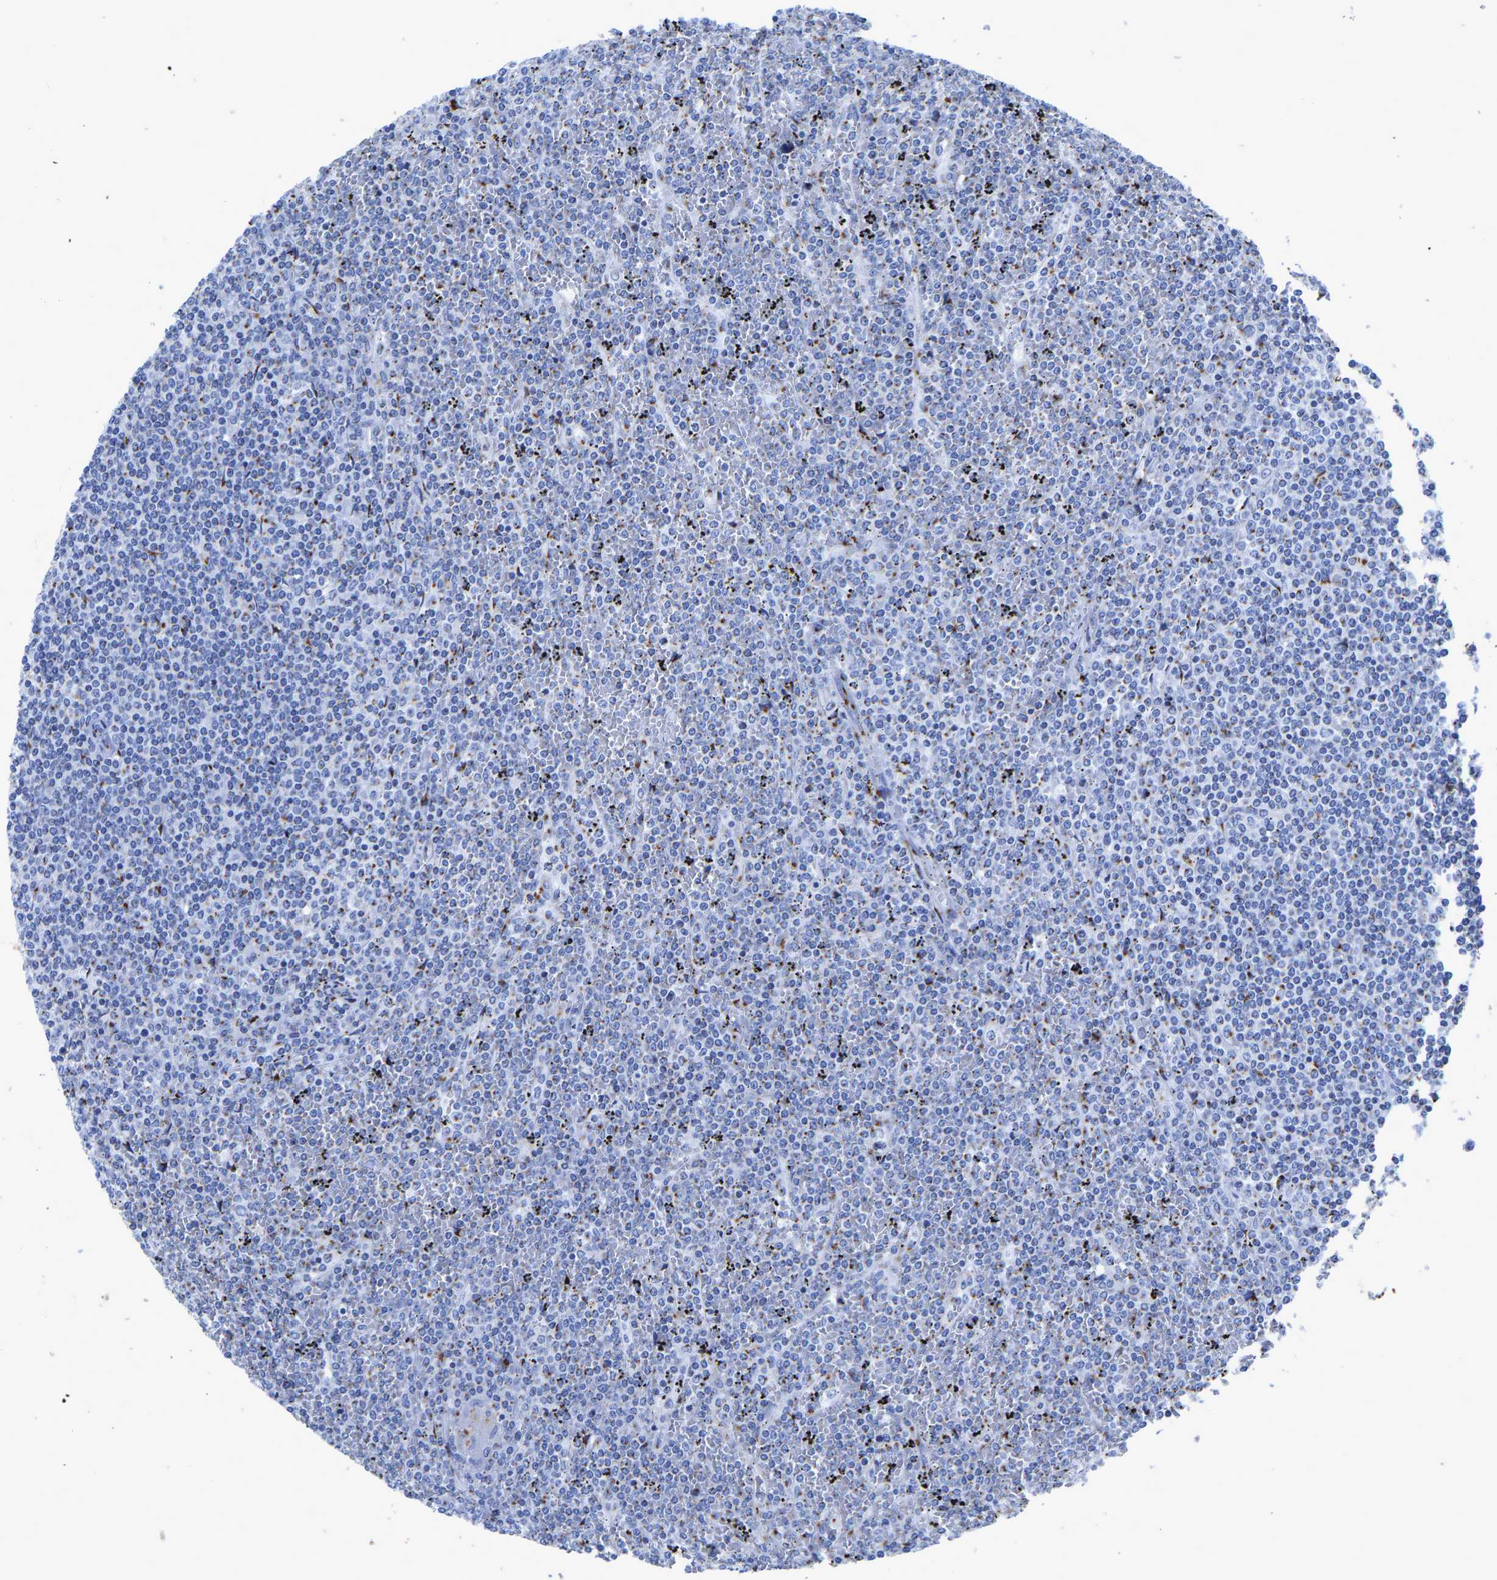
{"staining": {"intensity": "negative", "quantity": "none", "location": "none"}, "tissue": "lymphoma", "cell_type": "Tumor cells", "image_type": "cancer", "snomed": [{"axis": "morphology", "description": "Malignant lymphoma, non-Hodgkin's type, Low grade"}, {"axis": "topography", "description": "Spleen"}], "caption": "High power microscopy photomicrograph of an IHC micrograph of malignant lymphoma, non-Hodgkin's type (low-grade), revealing no significant expression in tumor cells. (DAB immunohistochemistry (IHC), high magnification).", "gene": "TMEM87A", "patient": {"sex": "female", "age": 19}}